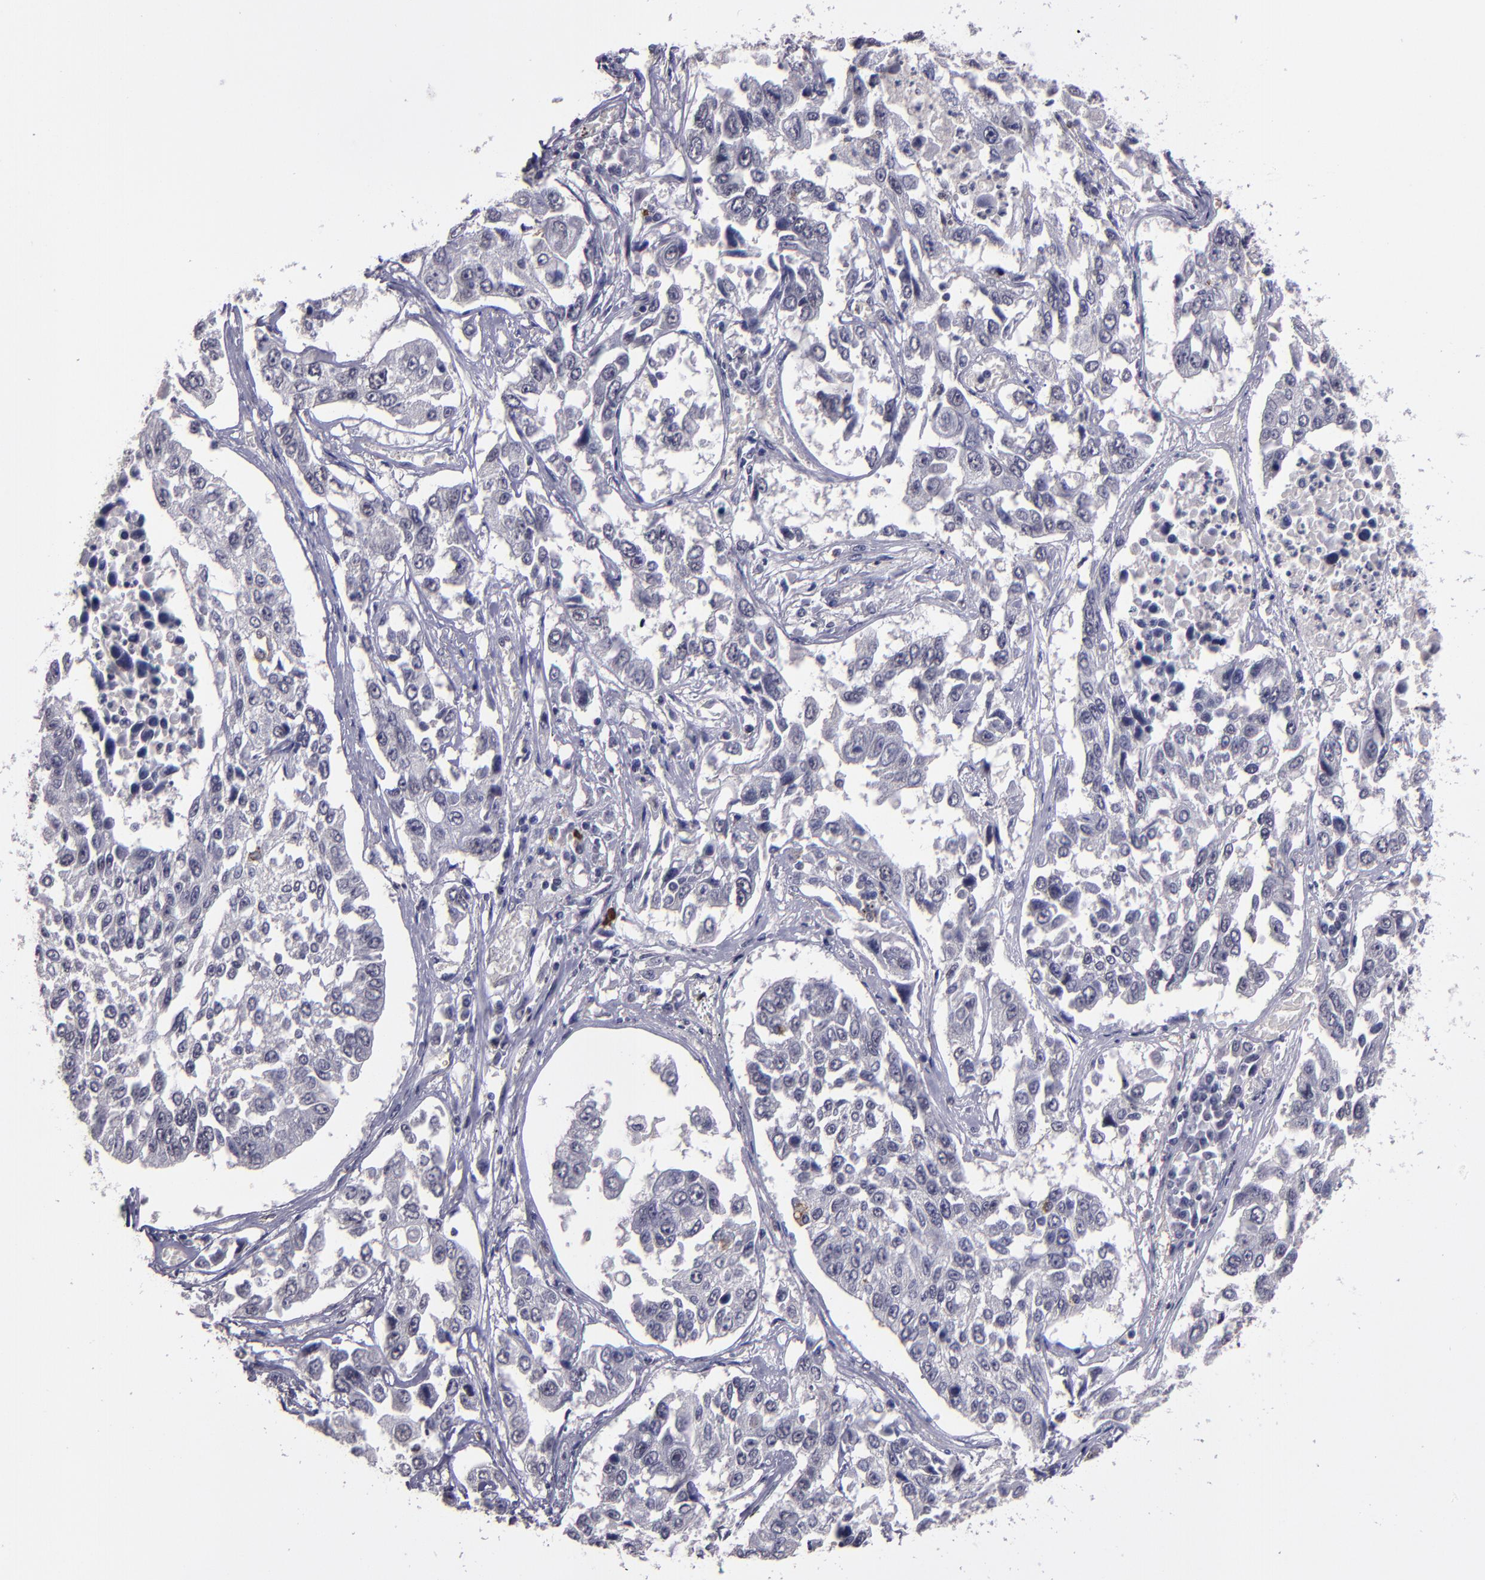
{"staining": {"intensity": "negative", "quantity": "none", "location": "none"}, "tissue": "lung cancer", "cell_type": "Tumor cells", "image_type": "cancer", "snomed": [{"axis": "morphology", "description": "Squamous cell carcinoma, NOS"}, {"axis": "topography", "description": "Lung"}], "caption": "The immunohistochemistry (IHC) image has no significant positivity in tumor cells of lung squamous cell carcinoma tissue.", "gene": "CEBPE", "patient": {"sex": "male", "age": 71}}